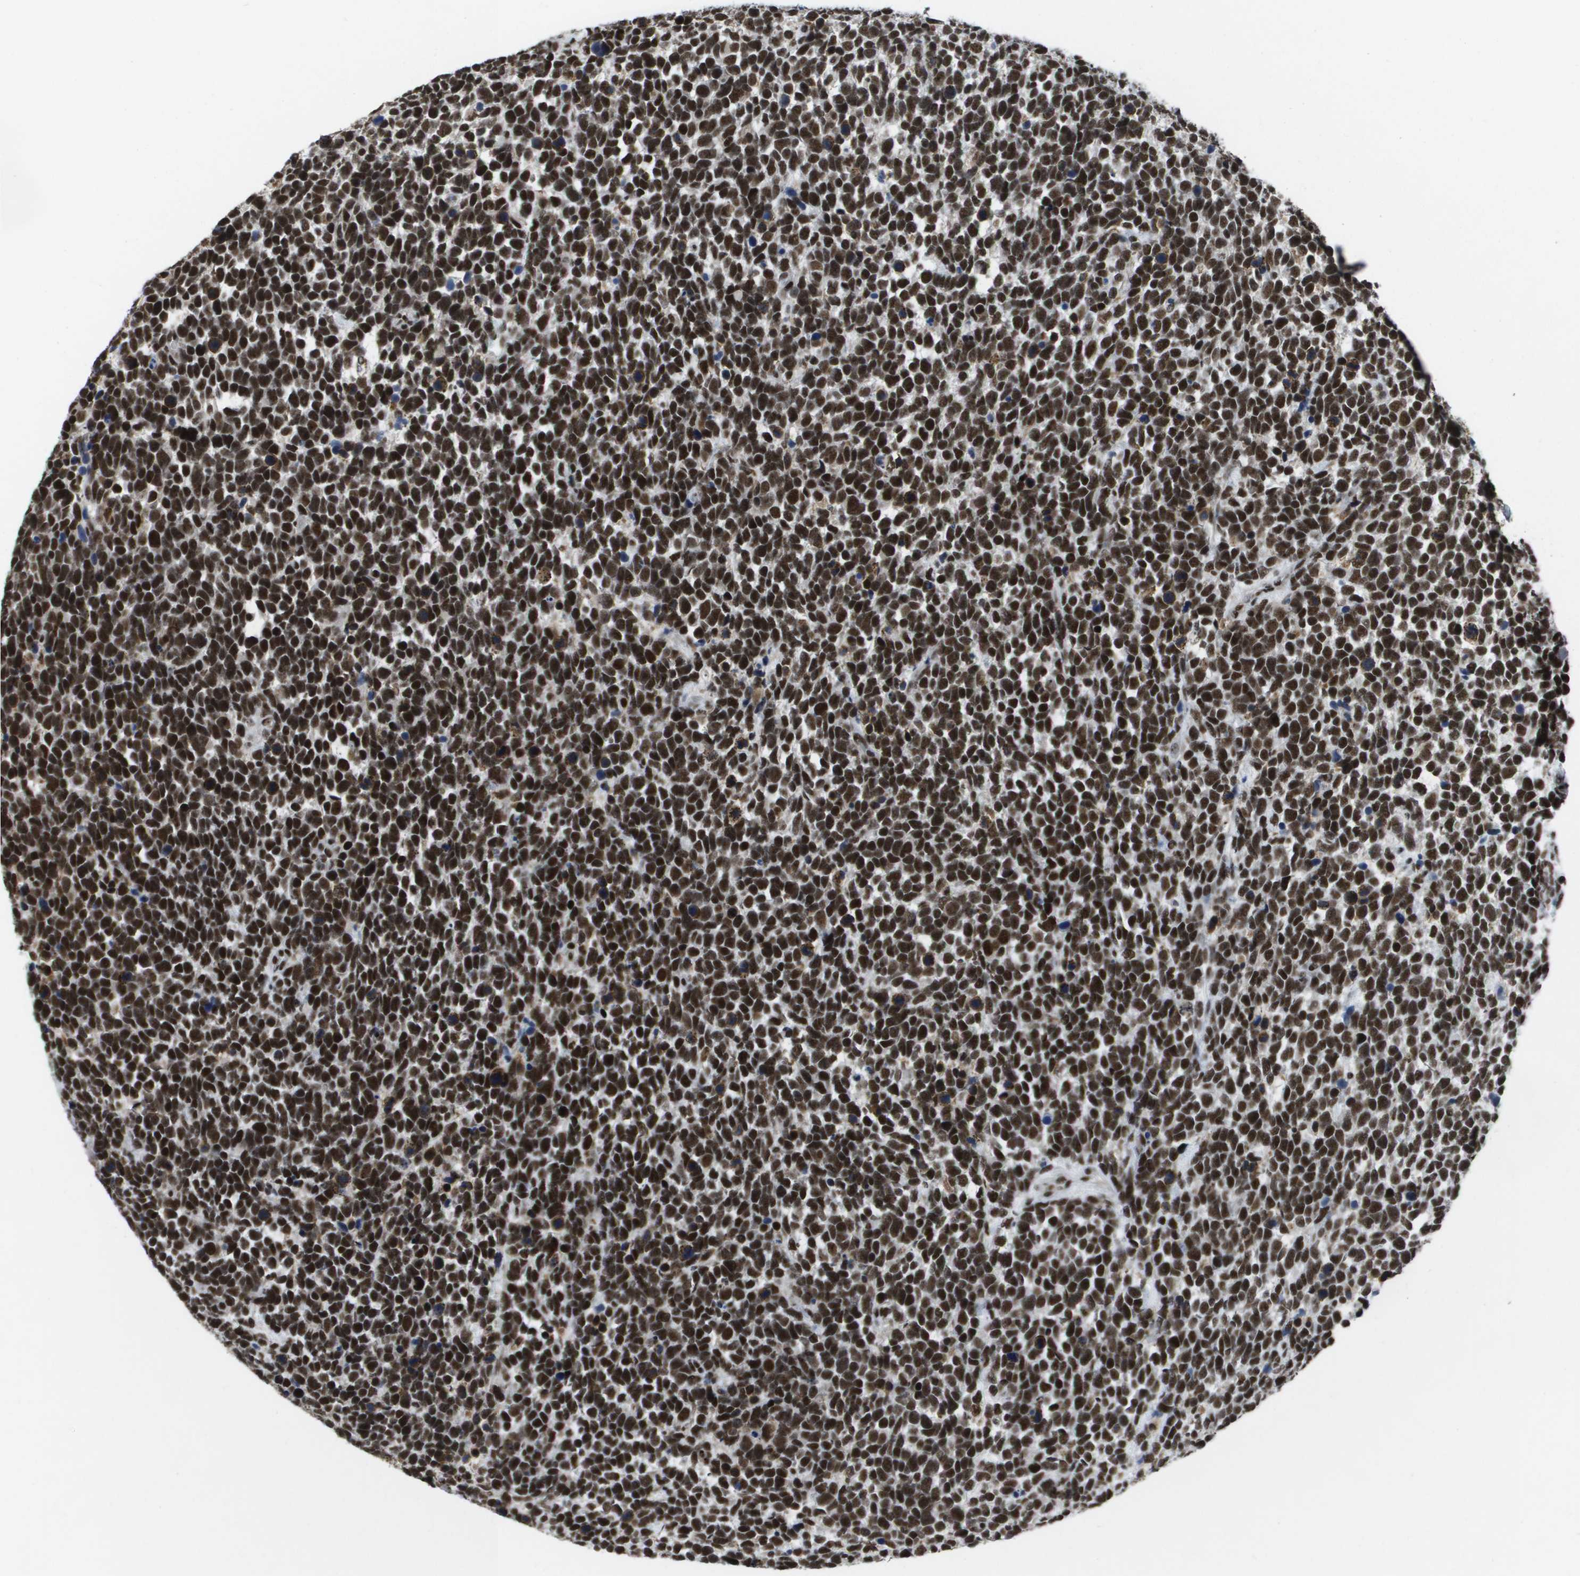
{"staining": {"intensity": "strong", "quantity": ">75%", "location": "nuclear"}, "tissue": "urothelial cancer", "cell_type": "Tumor cells", "image_type": "cancer", "snomed": [{"axis": "morphology", "description": "Urothelial carcinoma, High grade"}, {"axis": "topography", "description": "Urinary bladder"}], "caption": "The micrograph shows immunohistochemical staining of urothelial cancer. There is strong nuclear staining is seen in approximately >75% of tumor cells.", "gene": "NSRP1", "patient": {"sex": "female", "age": 82}}